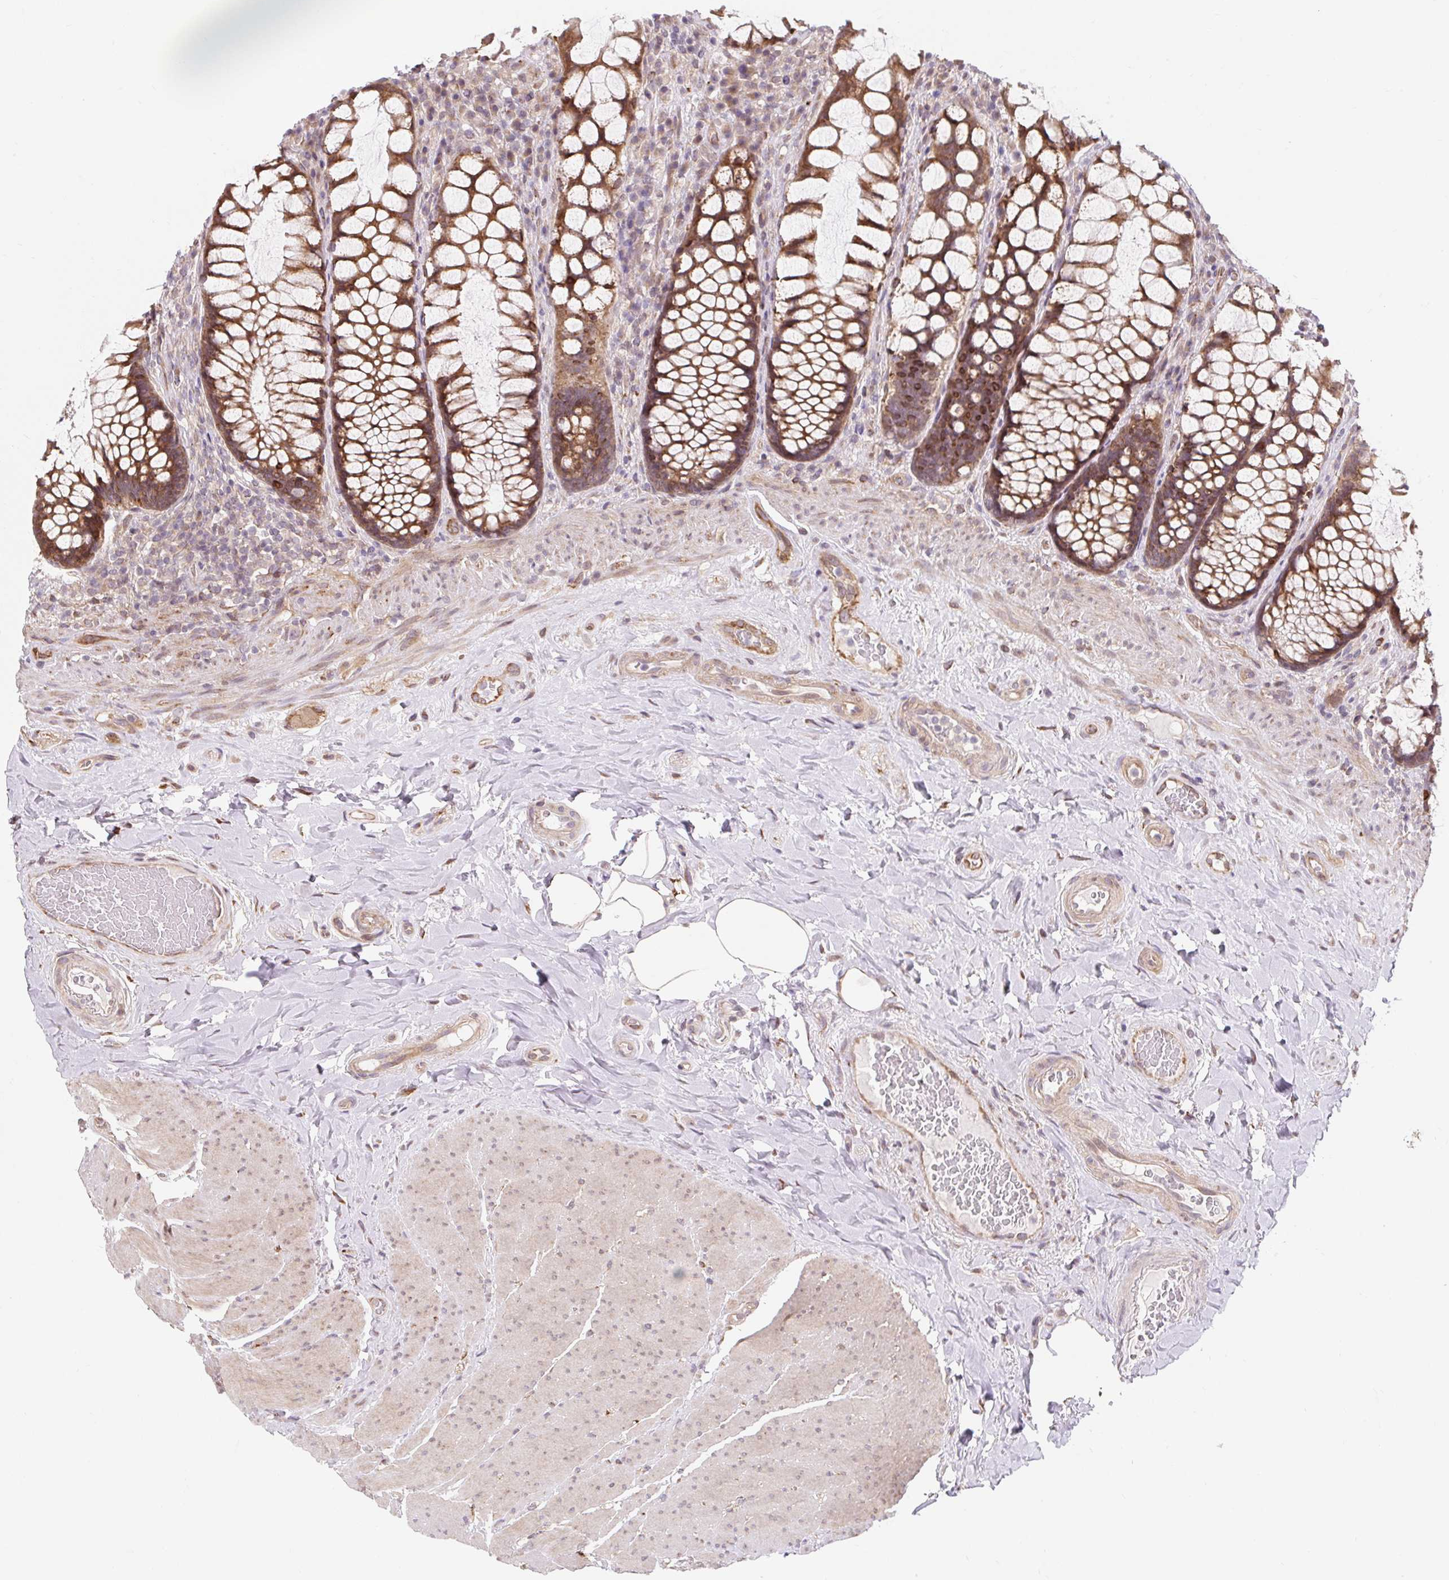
{"staining": {"intensity": "moderate", "quantity": ">75%", "location": "cytoplasmic/membranous"}, "tissue": "rectum", "cell_type": "Glandular cells", "image_type": "normal", "snomed": [{"axis": "morphology", "description": "Normal tissue, NOS"}, {"axis": "topography", "description": "Rectum"}], "caption": "Glandular cells exhibit moderate cytoplasmic/membranous positivity in about >75% of cells in normal rectum. The staining is performed using DAB brown chromogen to label protein expression. The nuclei are counter-stained blue using hematoxylin.", "gene": "LYPD5", "patient": {"sex": "female", "age": 58}}